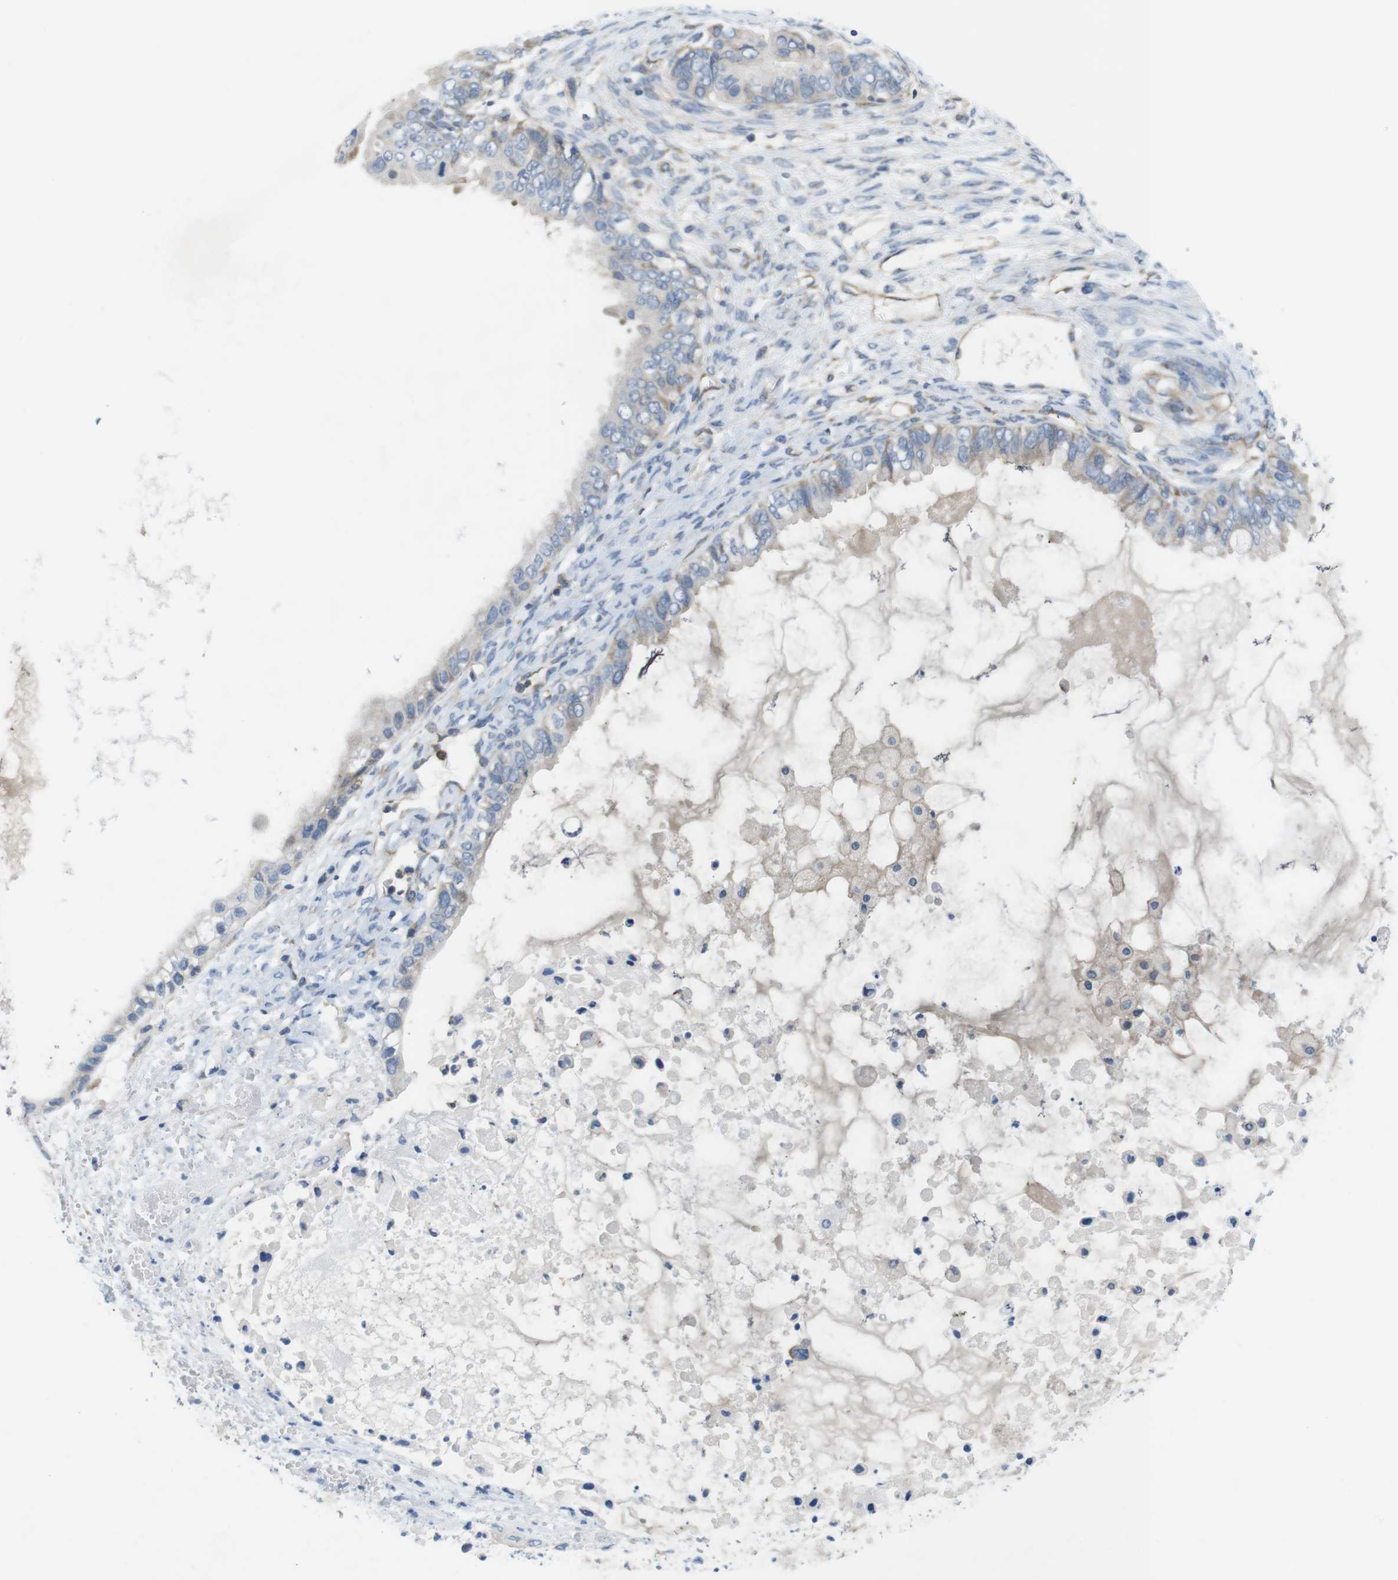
{"staining": {"intensity": "negative", "quantity": "none", "location": "none"}, "tissue": "ovarian cancer", "cell_type": "Tumor cells", "image_type": "cancer", "snomed": [{"axis": "morphology", "description": "Cystadenocarcinoma, mucinous, NOS"}, {"axis": "topography", "description": "Ovary"}], "caption": "Immunohistochemistry (IHC) histopathology image of neoplastic tissue: human mucinous cystadenocarcinoma (ovarian) stained with DAB (3,3'-diaminobenzidine) reveals no significant protein expression in tumor cells. The staining is performed using DAB (3,3'-diaminobenzidine) brown chromogen with nuclei counter-stained in using hematoxylin.", "gene": "DCLK1", "patient": {"sex": "female", "age": 80}}